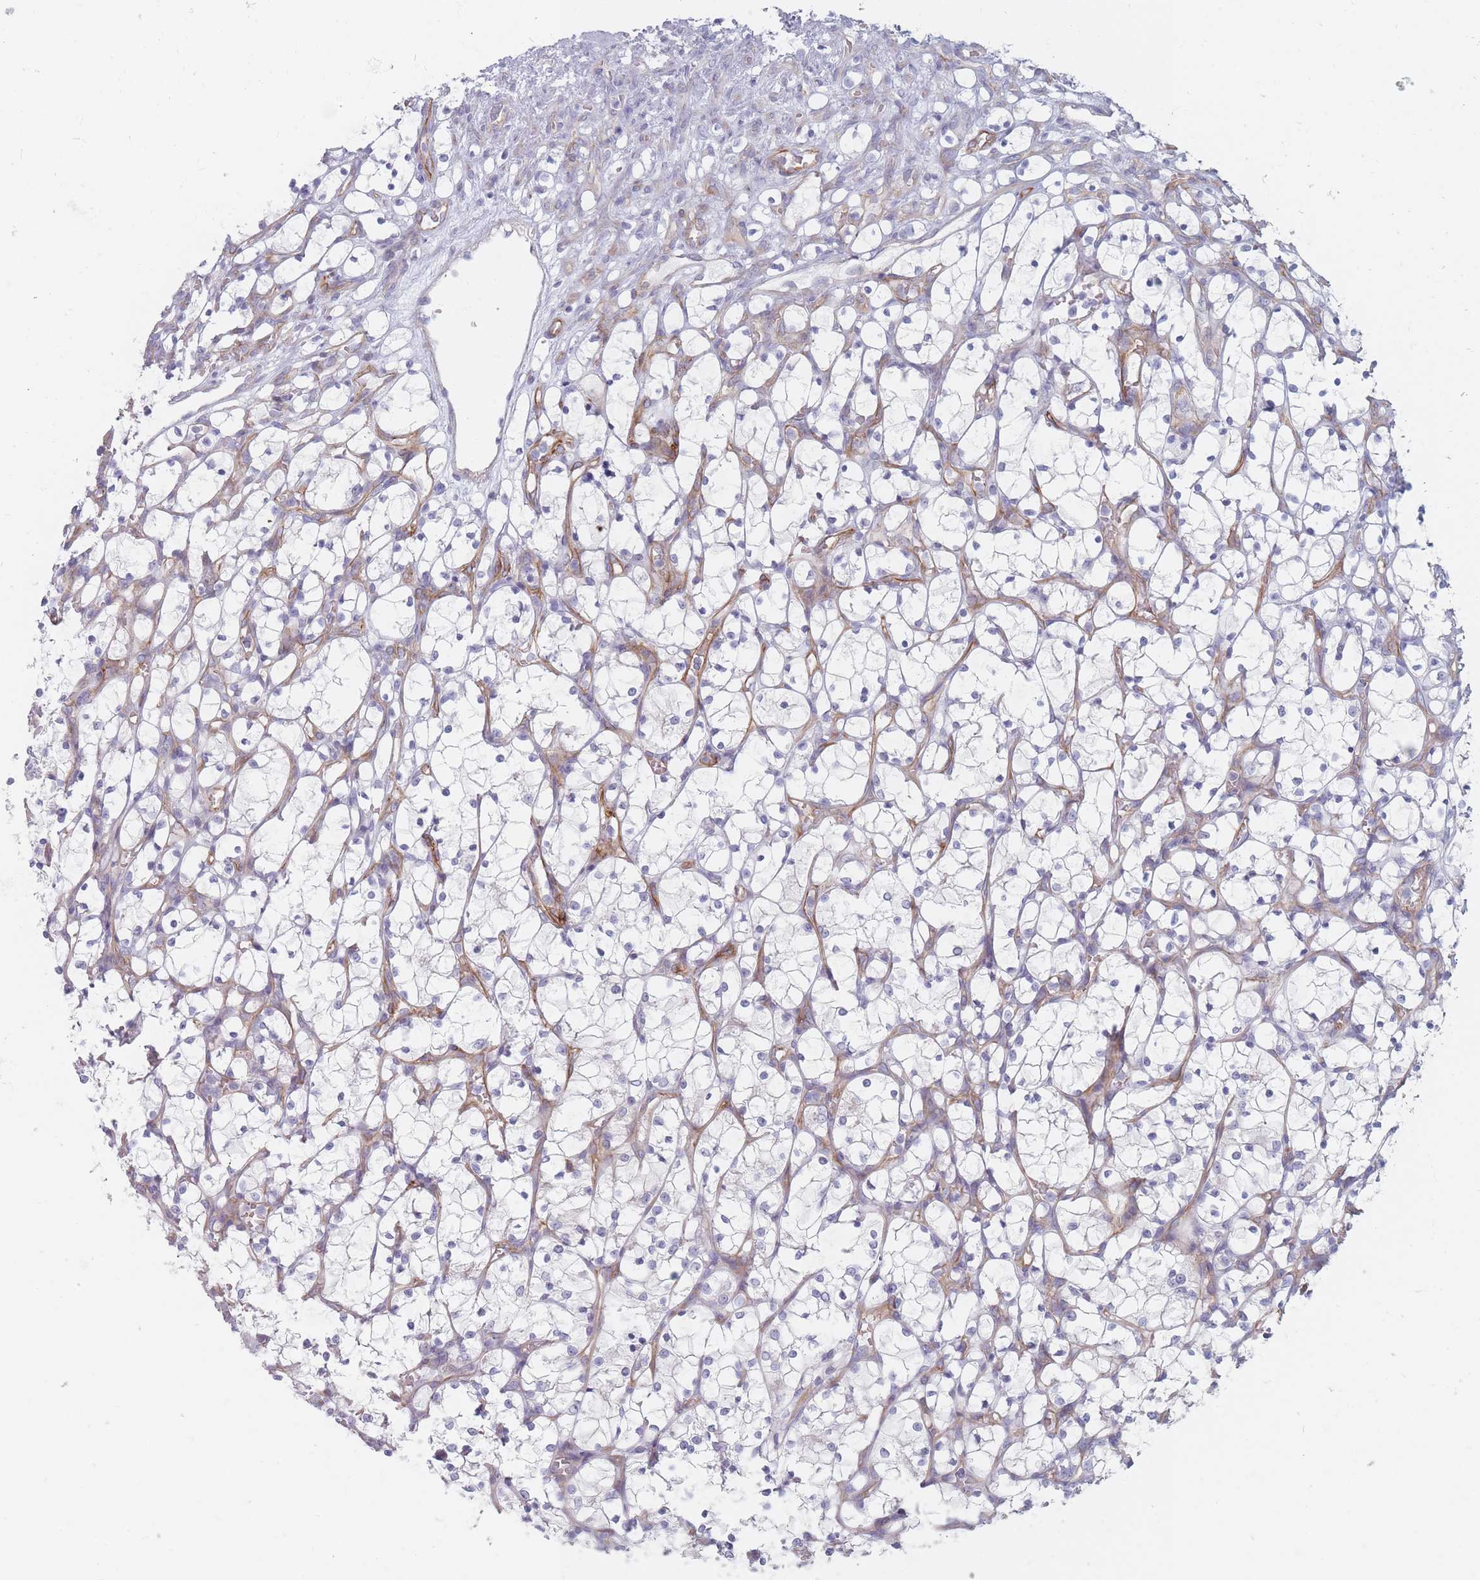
{"staining": {"intensity": "negative", "quantity": "none", "location": "none"}, "tissue": "renal cancer", "cell_type": "Tumor cells", "image_type": "cancer", "snomed": [{"axis": "morphology", "description": "Adenocarcinoma, NOS"}, {"axis": "topography", "description": "Kidney"}], "caption": "Renal adenocarcinoma was stained to show a protein in brown. There is no significant expression in tumor cells.", "gene": "ERBIN", "patient": {"sex": "female", "age": 69}}